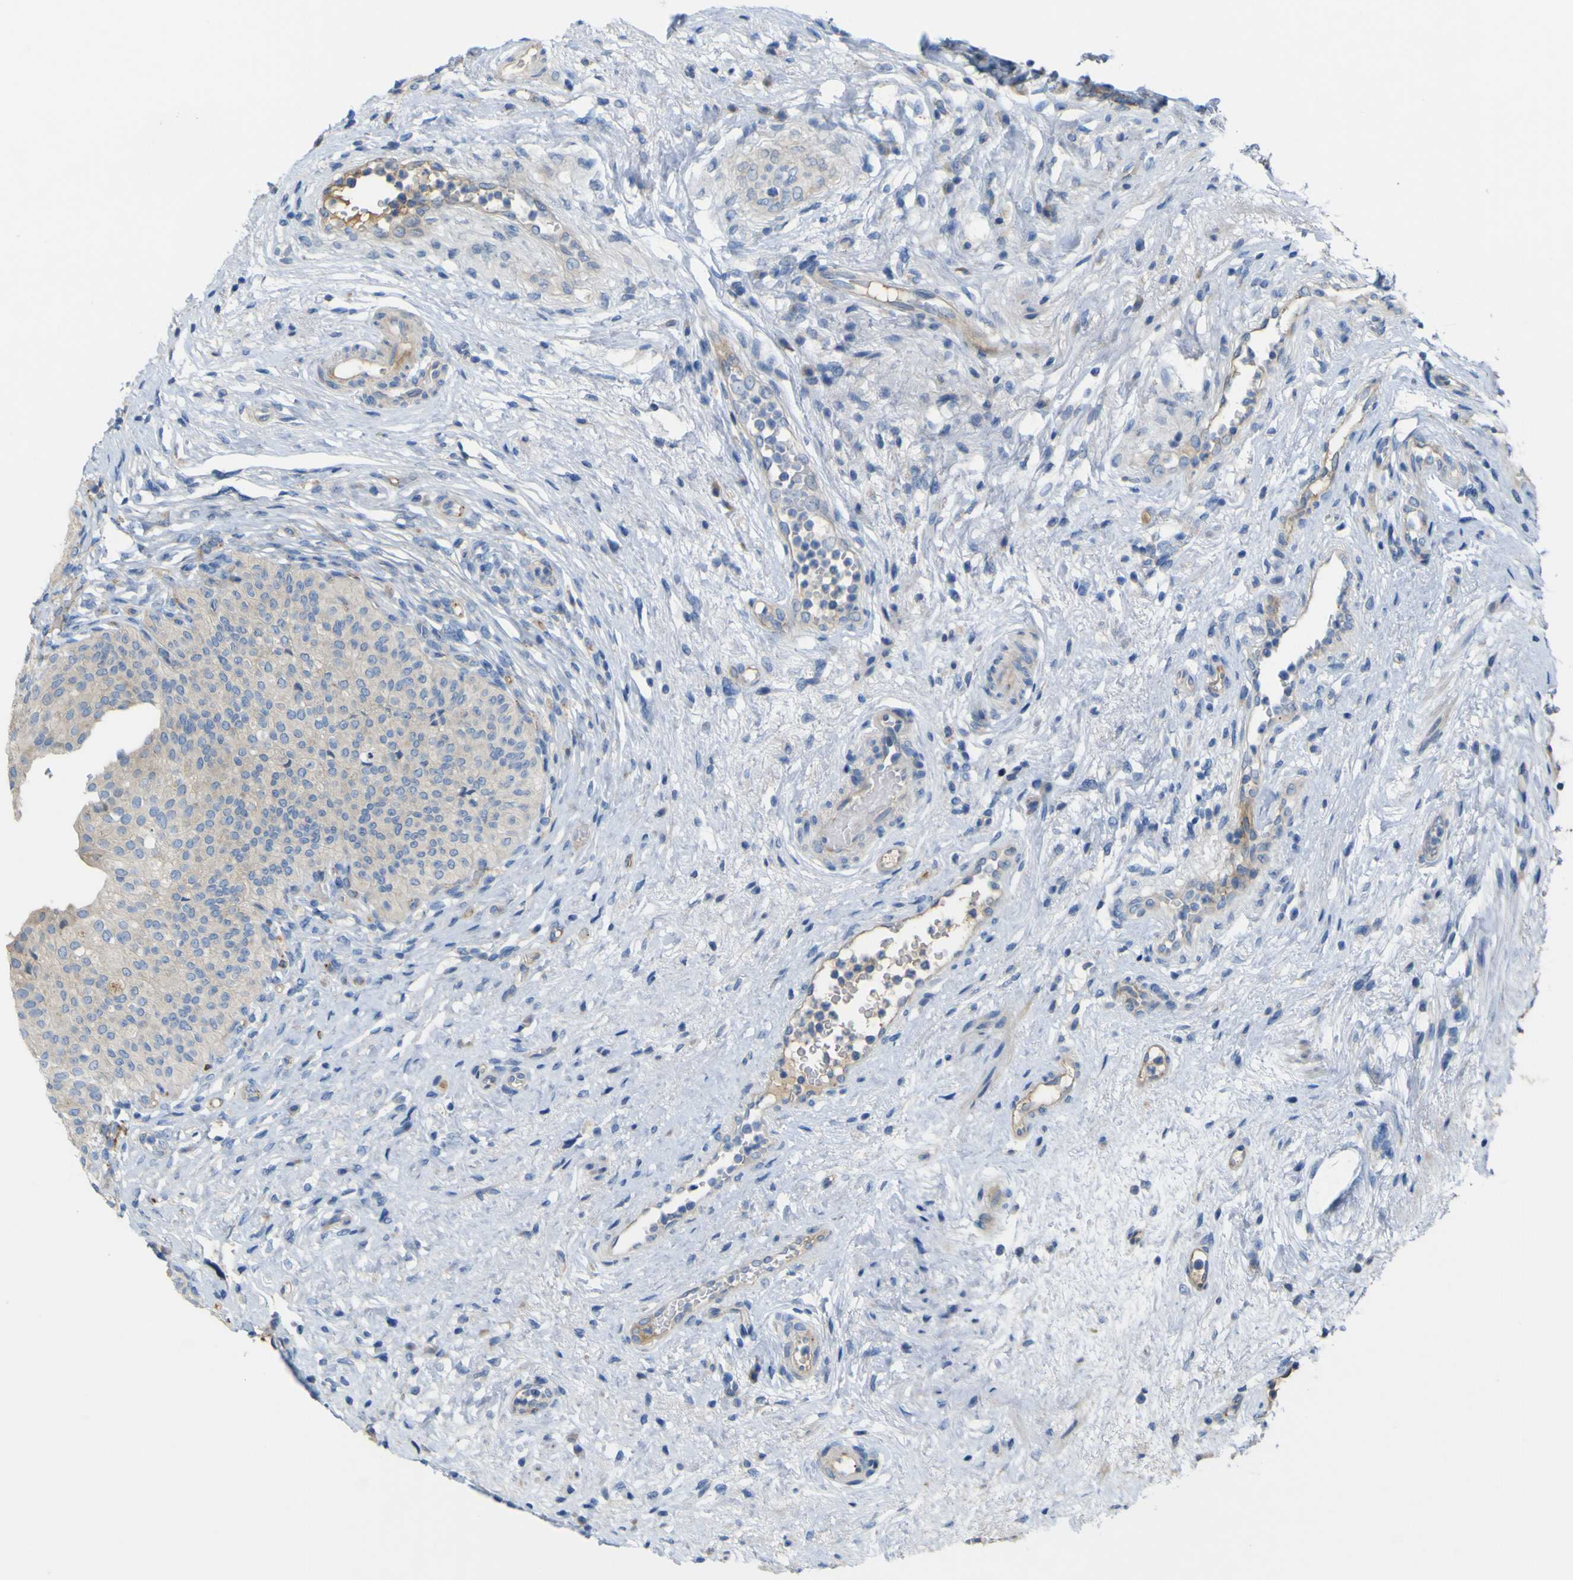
{"staining": {"intensity": "moderate", "quantity": ">75%", "location": "cytoplasmic/membranous"}, "tissue": "urinary bladder", "cell_type": "Urothelial cells", "image_type": "normal", "snomed": [{"axis": "morphology", "description": "Normal tissue, NOS"}, {"axis": "topography", "description": "Urinary bladder"}], "caption": "Urinary bladder stained with immunohistochemistry exhibits moderate cytoplasmic/membranous staining in approximately >75% of urothelial cells. (DAB IHC with brightfield microscopy, high magnification).", "gene": "MYEOV", "patient": {"sex": "male", "age": 46}}